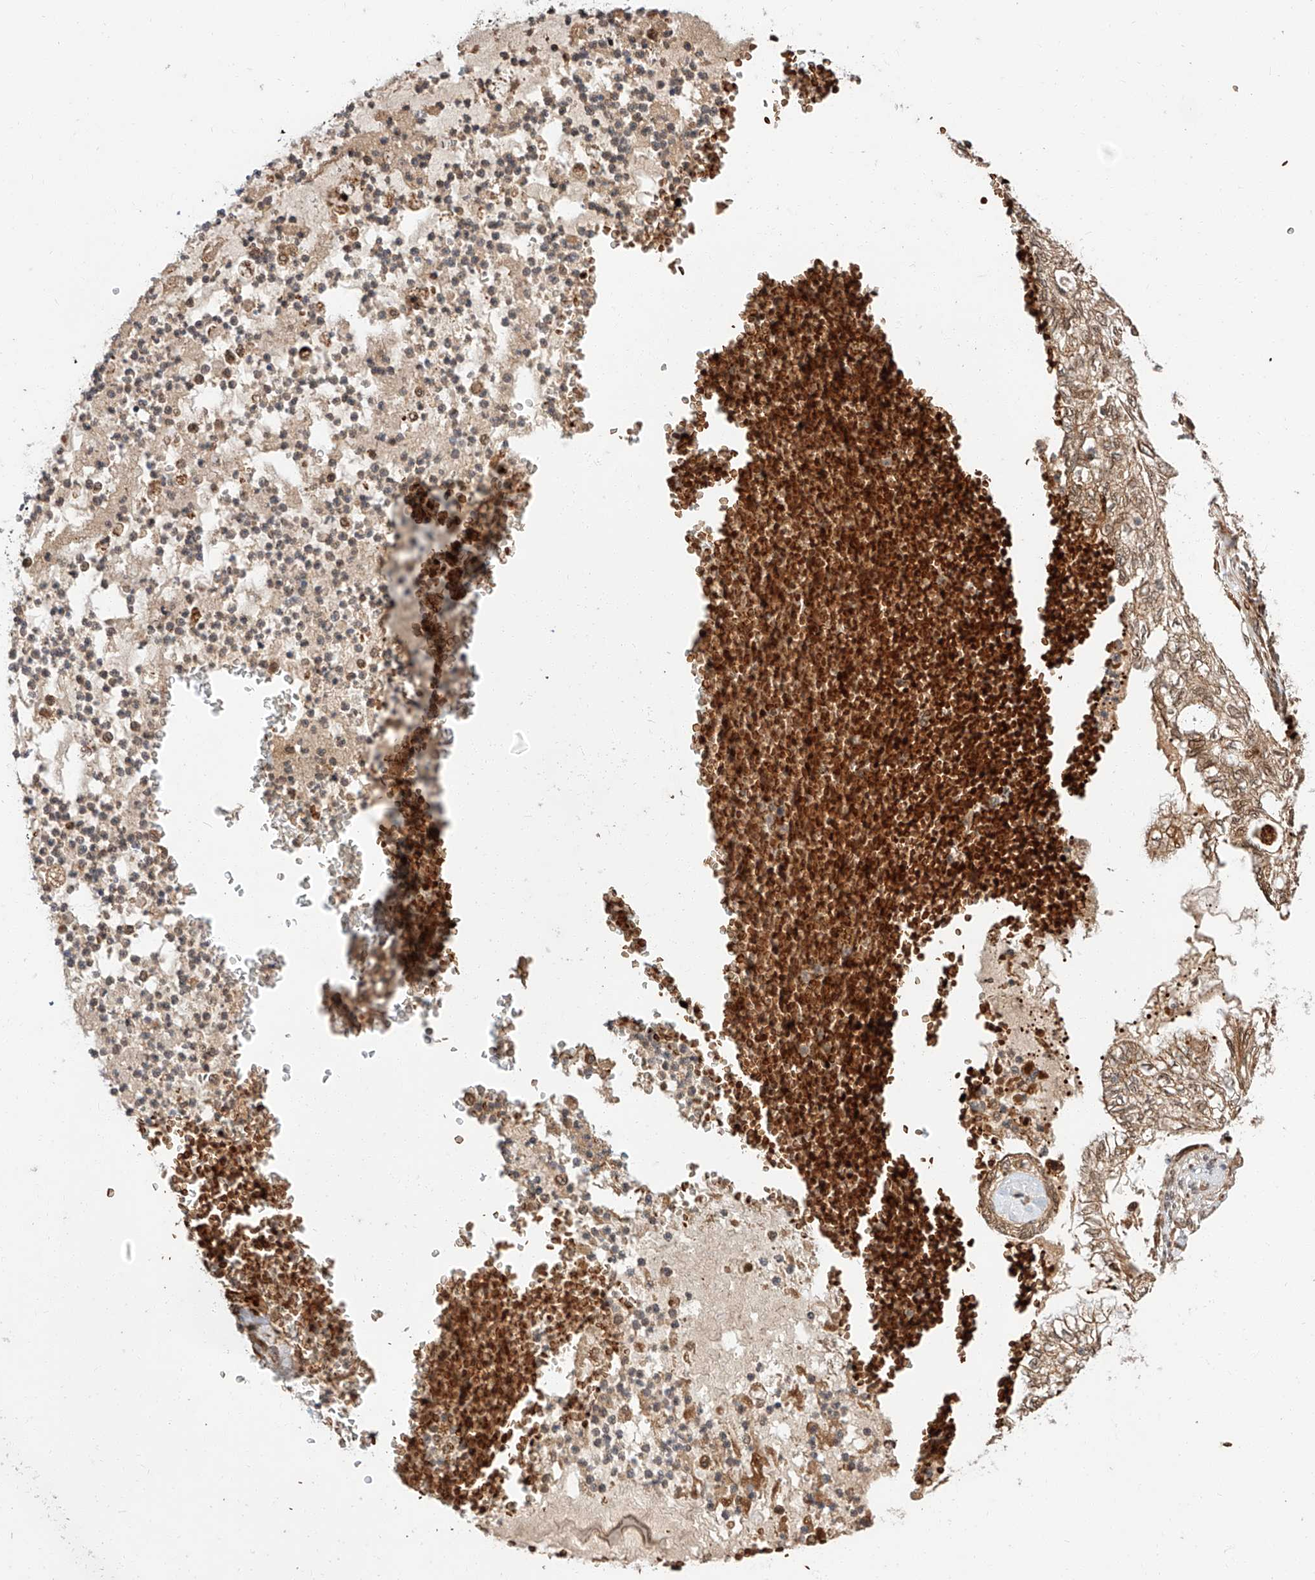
{"staining": {"intensity": "moderate", "quantity": ">75%", "location": "cytoplasmic/membranous"}, "tissue": "lung cancer", "cell_type": "Tumor cells", "image_type": "cancer", "snomed": [{"axis": "morphology", "description": "Adenocarcinoma, NOS"}, {"axis": "topography", "description": "Lung"}], "caption": "Immunohistochemical staining of human adenocarcinoma (lung) exhibits medium levels of moderate cytoplasmic/membranous protein positivity in approximately >75% of tumor cells.", "gene": "THTPA", "patient": {"sex": "female", "age": 70}}